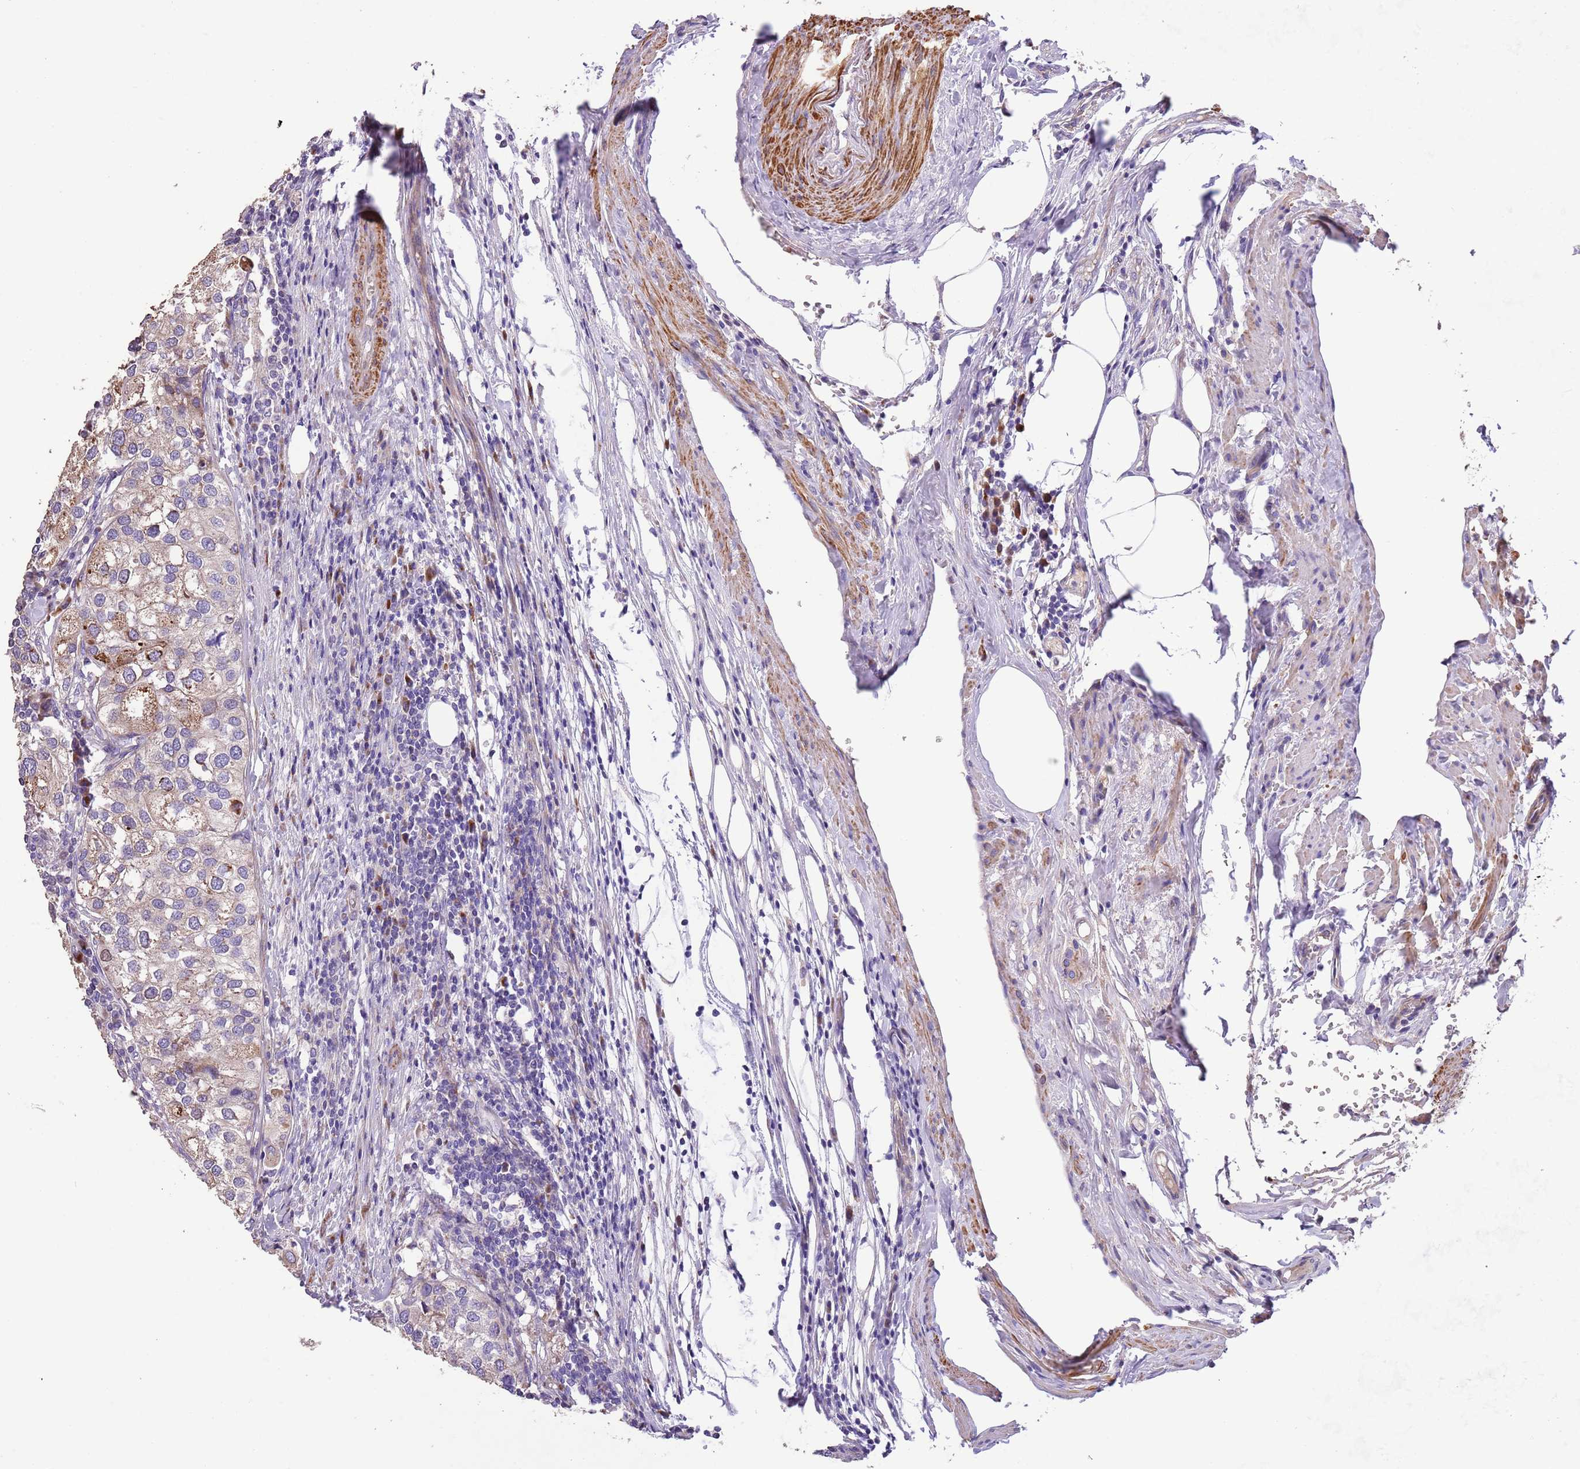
{"staining": {"intensity": "moderate", "quantity": "<25%", "location": "cytoplasmic/membranous"}, "tissue": "urothelial cancer", "cell_type": "Tumor cells", "image_type": "cancer", "snomed": [{"axis": "morphology", "description": "Urothelial carcinoma, High grade"}, {"axis": "topography", "description": "Urinary bladder"}], "caption": "Approximately <25% of tumor cells in human urothelial cancer display moderate cytoplasmic/membranous protein staining as visualized by brown immunohistochemical staining.", "gene": "PIGA", "patient": {"sex": "male", "age": 64}}